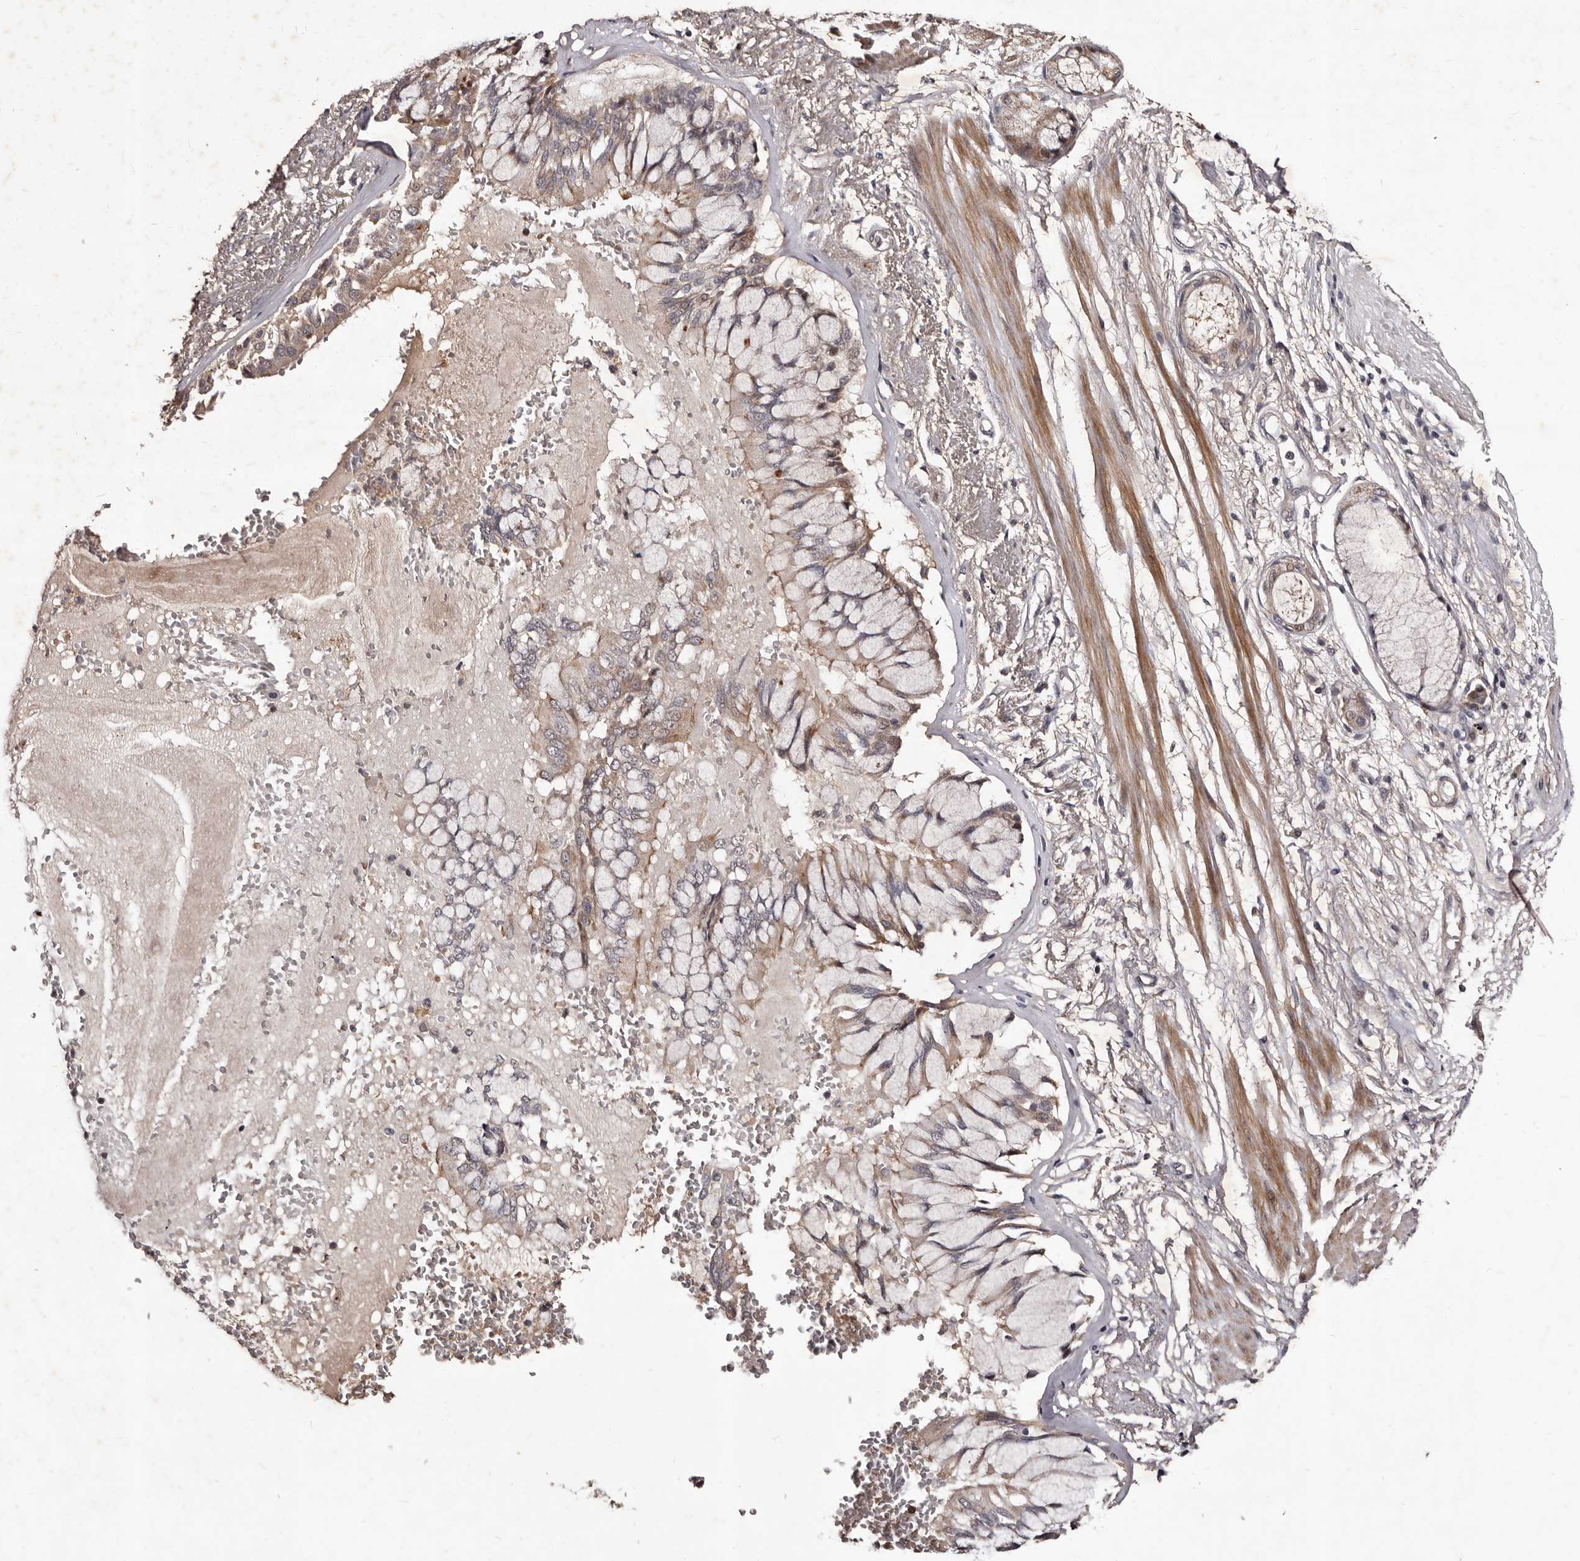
{"staining": {"intensity": "weak", "quantity": "25%-75%", "location": "cytoplasmic/membranous"}, "tissue": "adipose tissue", "cell_type": "Adipocytes", "image_type": "normal", "snomed": [{"axis": "morphology", "description": "Normal tissue, NOS"}, {"axis": "topography", "description": "Bronchus"}], "caption": "Immunohistochemical staining of unremarkable human adipose tissue reveals low levels of weak cytoplasmic/membranous staining in about 25%-75% of adipocytes.", "gene": "MKRN3", "patient": {"sex": "male", "age": 66}}